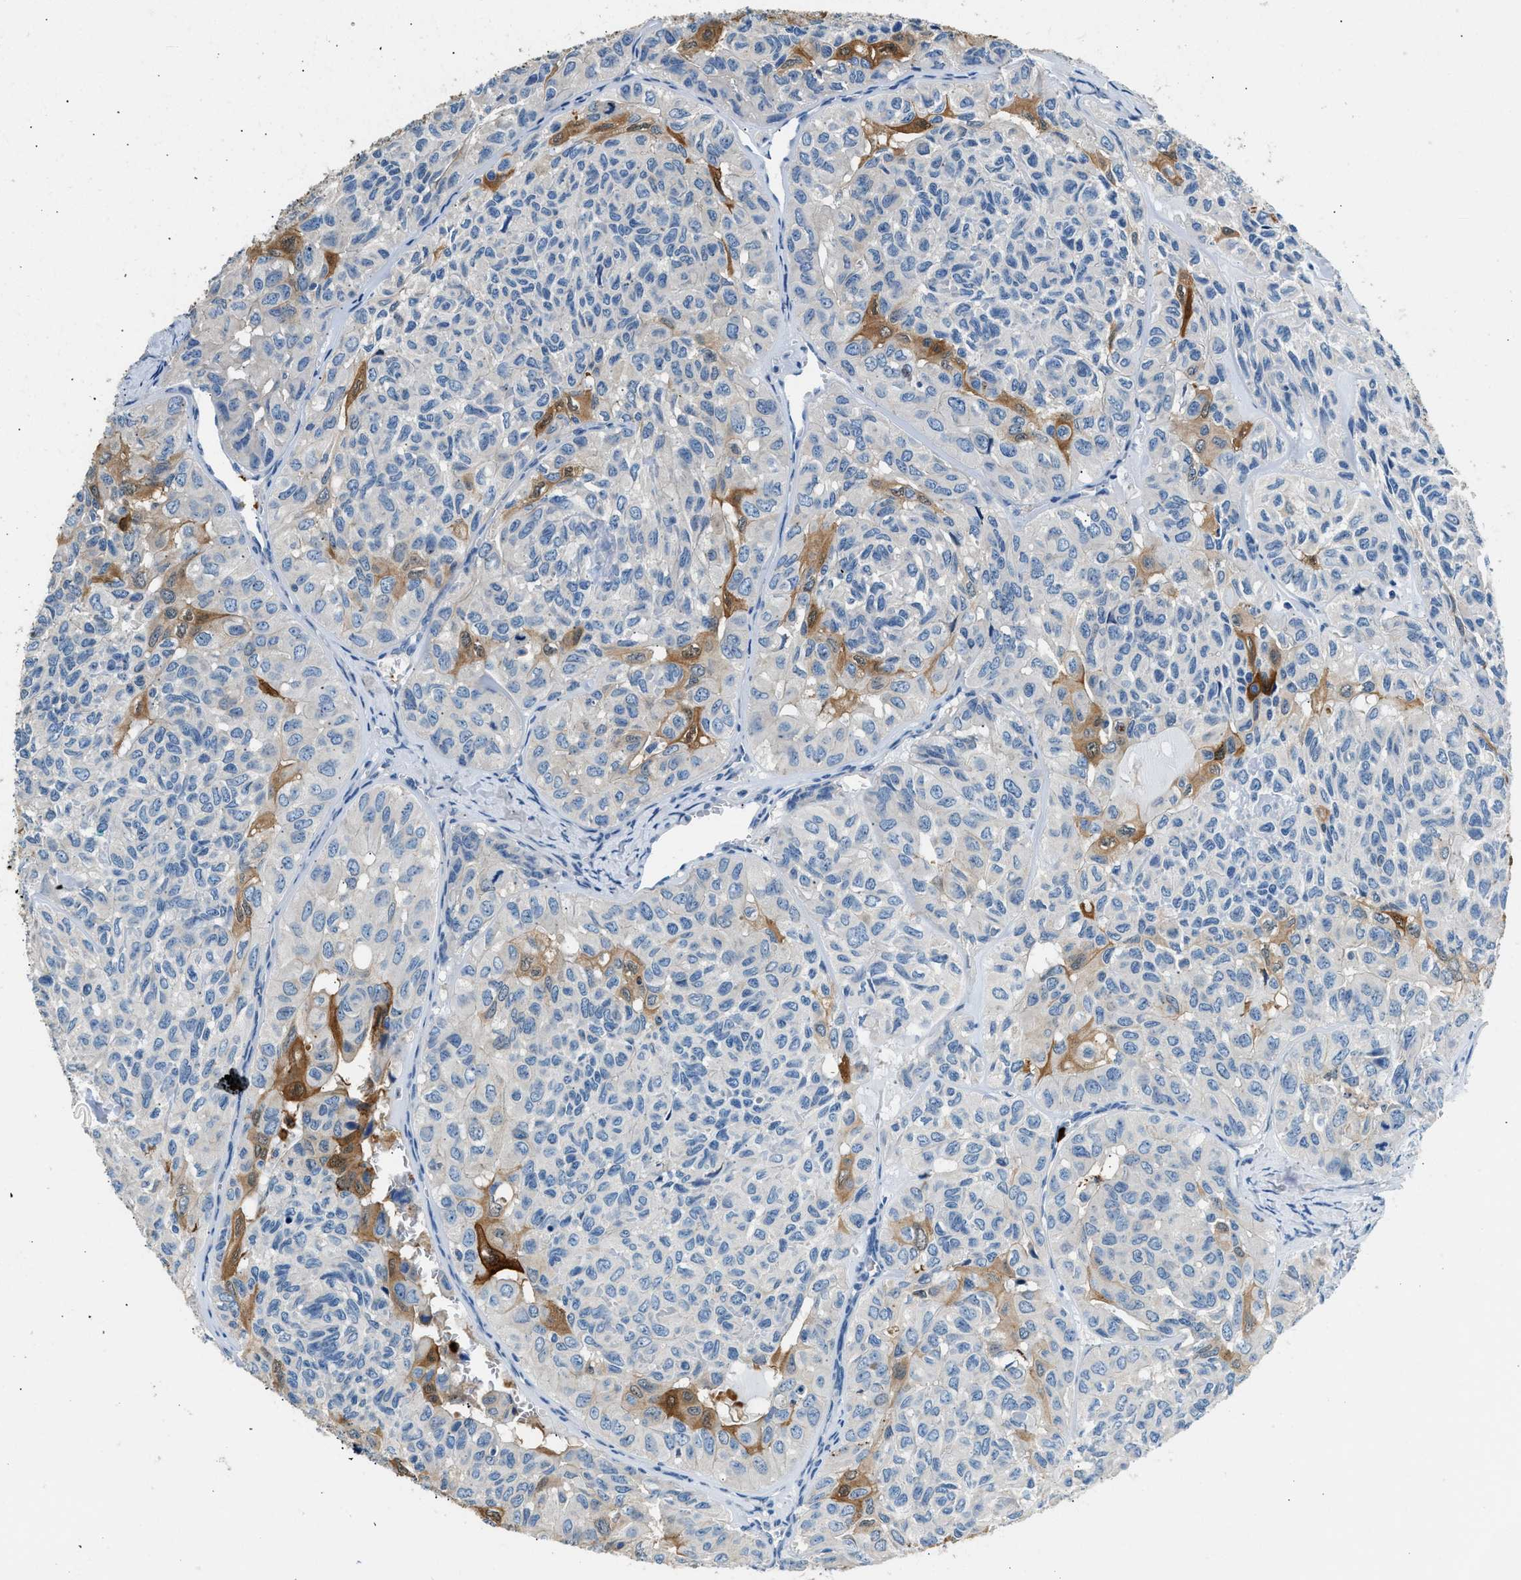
{"staining": {"intensity": "moderate", "quantity": "<25%", "location": "cytoplasmic/membranous"}, "tissue": "head and neck cancer", "cell_type": "Tumor cells", "image_type": "cancer", "snomed": [{"axis": "morphology", "description": "Adenocarcinoma, NOS"}, {"axis": "topography", "description": "Salivary gland, NOS"}, {"axis": "topography", "description": "Head-Neck"}], "caption": "Moderate cytoplasmic/membranous positivity is identified in about <25% of tumor cells in head and neck cancer.", "gene": "ANXA3", "patient": {"sex": "female", "age": 76}}